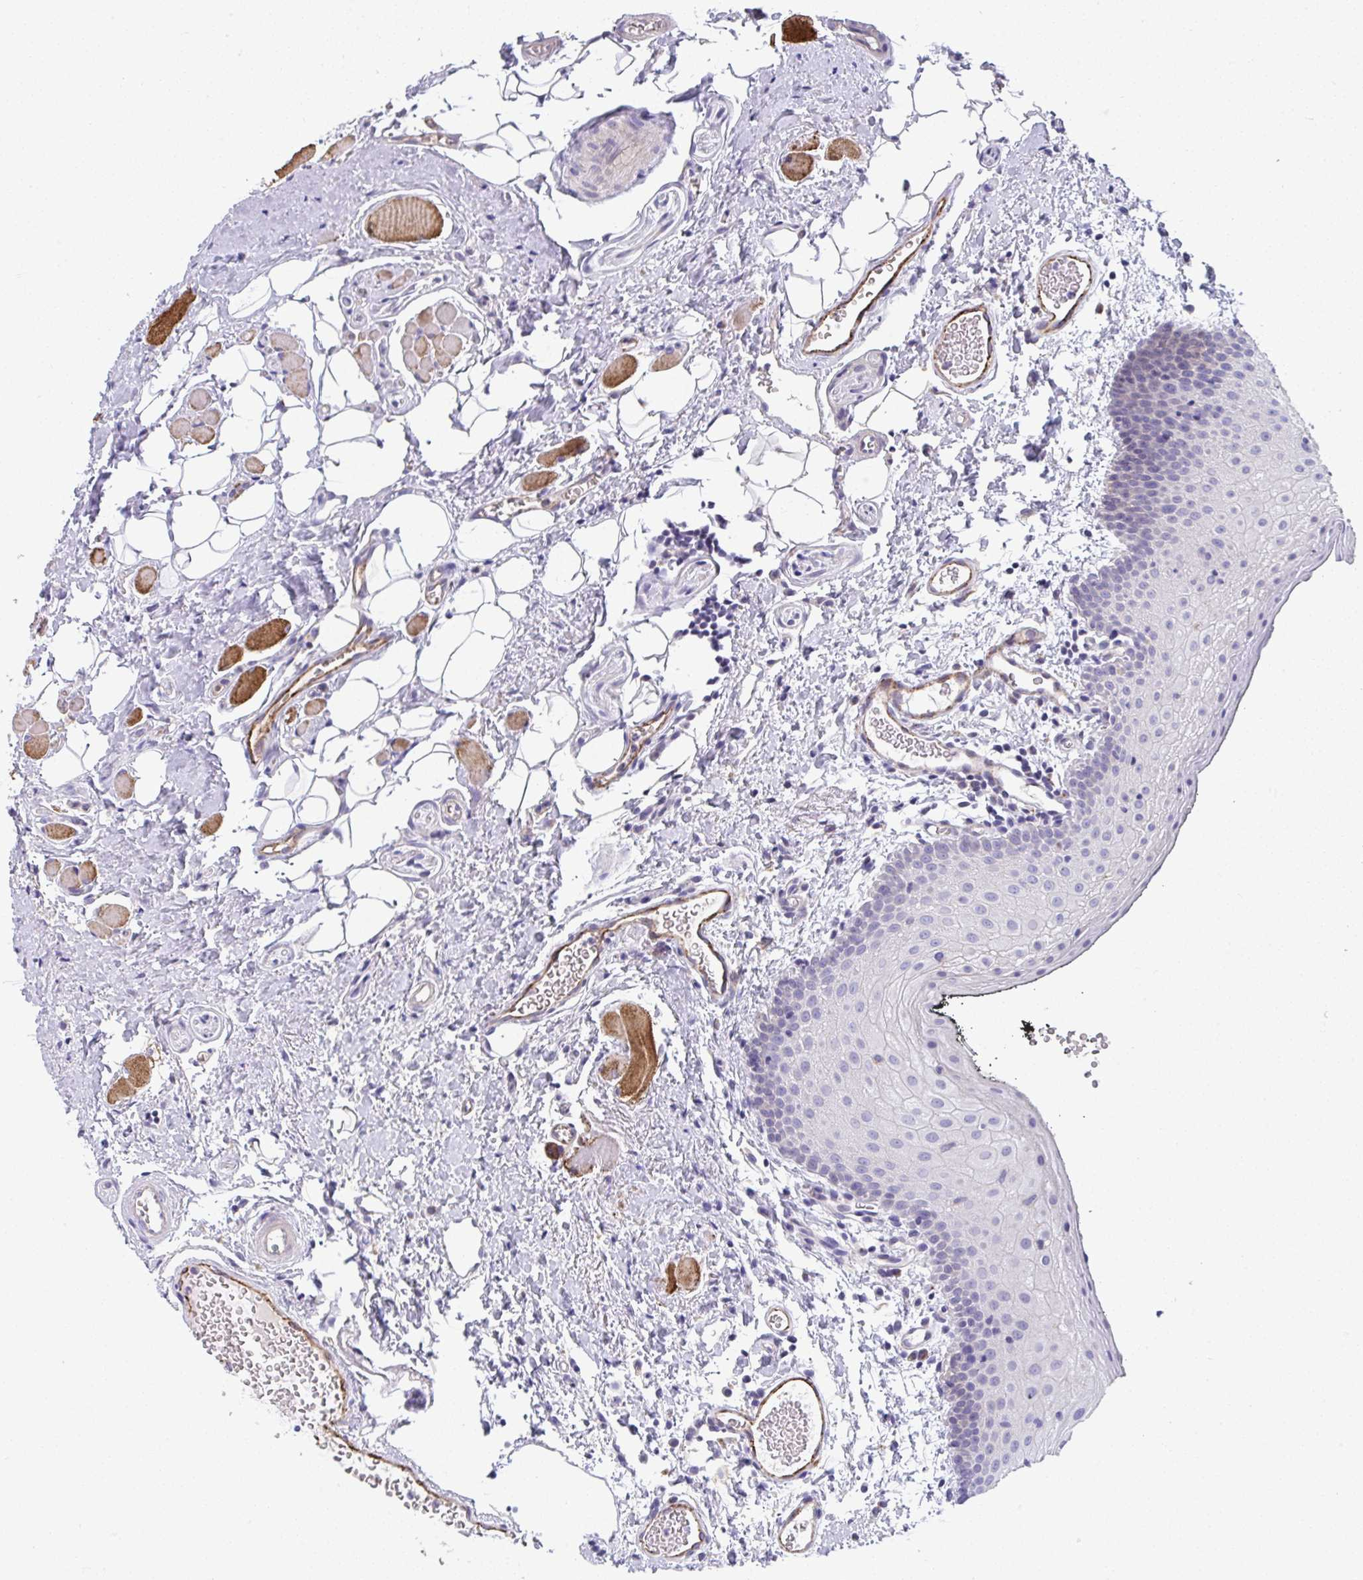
{"staining": {"intensity": "negative", "quantity": "none", "location": "none"}, "tissue": "oral mucosa", "cell_type": "Squamous epithelial cells", "image_type": "normal", "snomed": [{"axis": "morphology", "description": "Normal tissue, NOS"}, {"axis": "morphology", "description": "Squamous cell carcinoma, NOS"}, {"axis": "topography", "description": "Oral tissue"}, {"axis": "topography", "description": "Head-Neck"}], "caption": "Protein analysis of normal oral mucosa demonstrates no significant expression in squamous epithelial cells. The staining is performed using DAB brown chromogen with nuclei counter-stained in using hematoxylin.", "gene": "TOR1AIP2", "patient": {"sex": "male", "age": 58}}